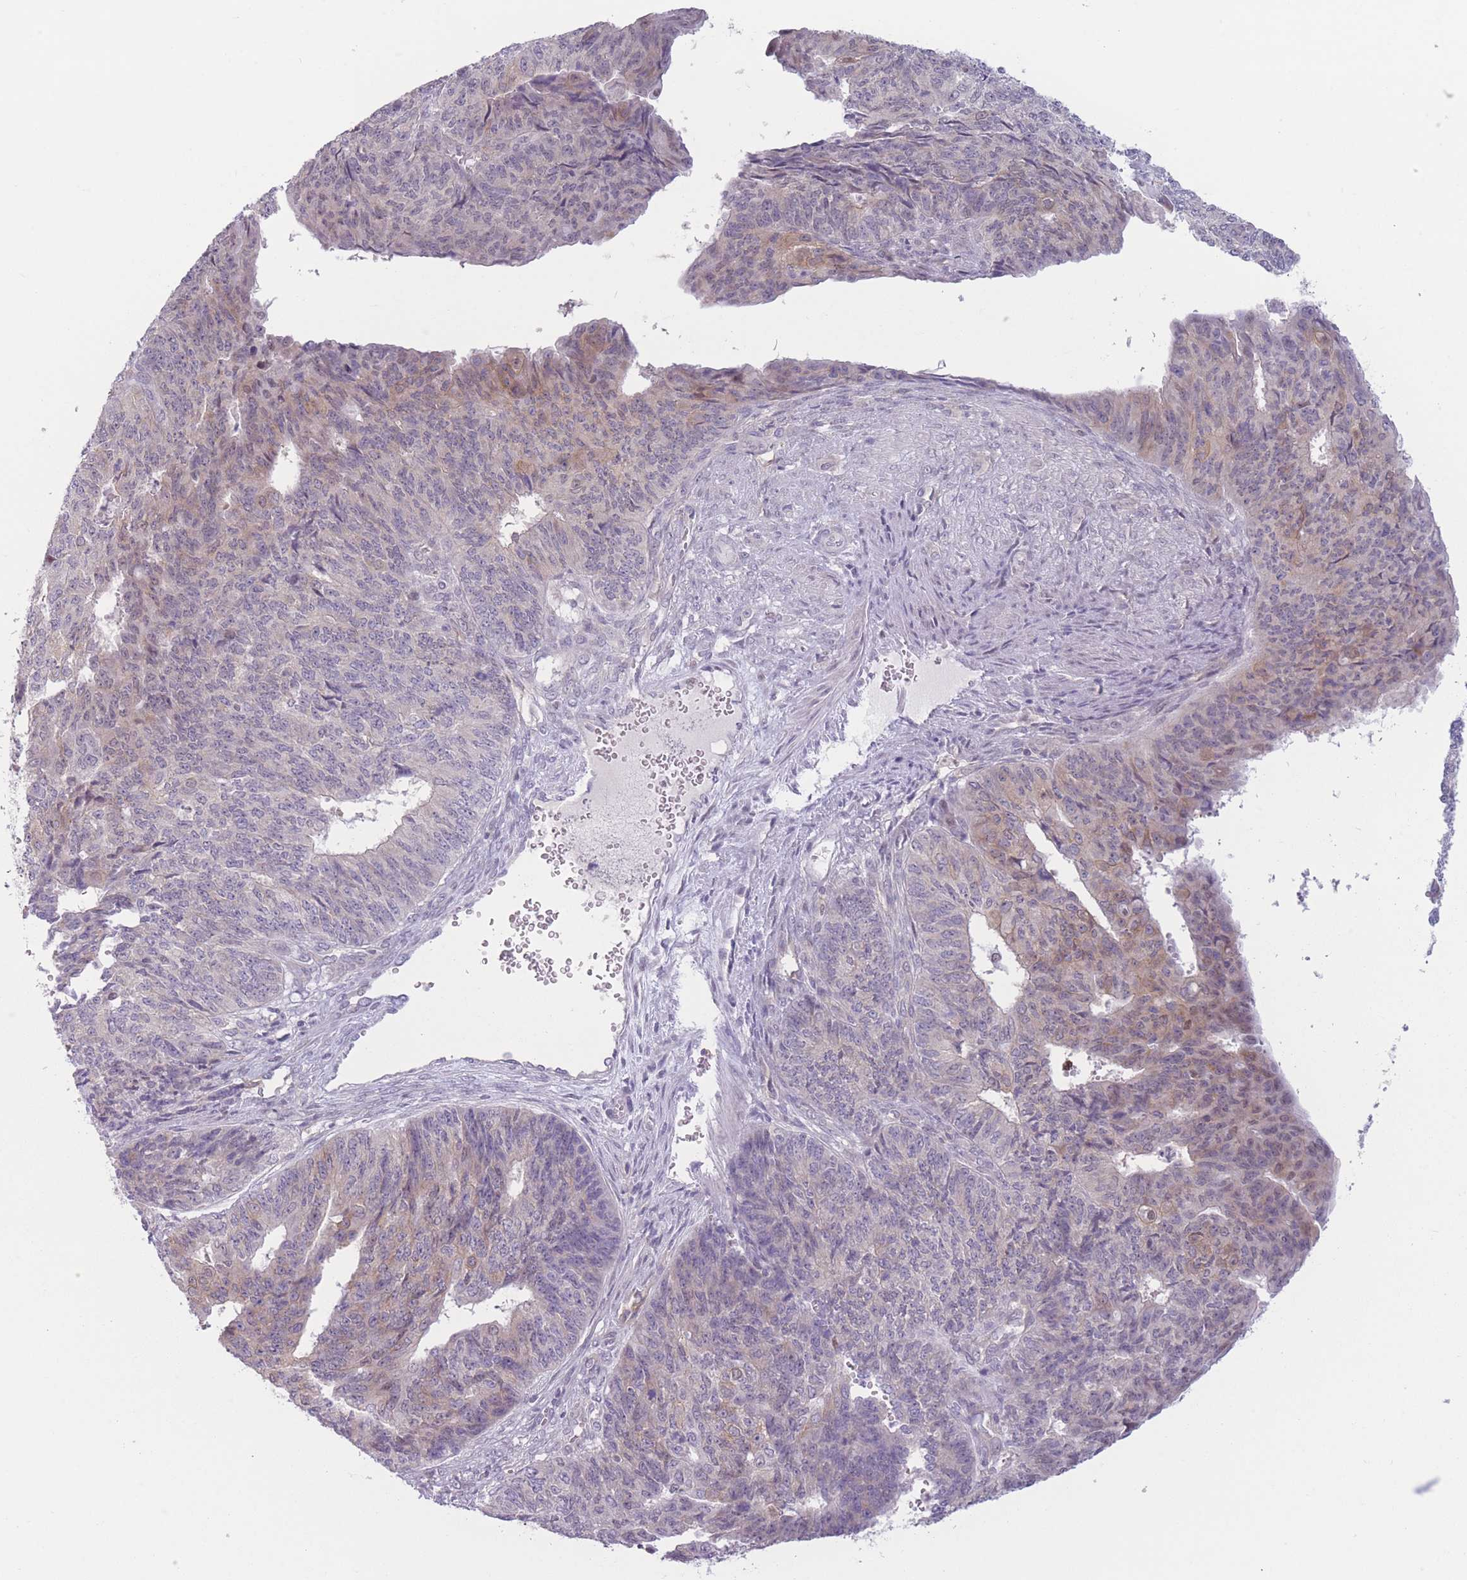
{"staining": {"intensity": "weak", "quantity": "25%-75%", "location": "cytoplasmic/membranous,nuclear"}, "tissue": "endometrial cancer", "cell_type": "Tumor cells", "image_type": "cancer", "snomed": [{"axis": "morphology", "description": "Adenocarcinoma, NOS"}, {"axis": "topography", "description": "Endometrium"}], "caption": "Immunohistochemical staining of endometrial adenocarcinoma exhibits weak cytoplasmic/membranous and nuclear protein staining in about 25%-75% of tumor cells.", "gene": "ZNF439", "patient": {"sex": "female", "age": 32}}